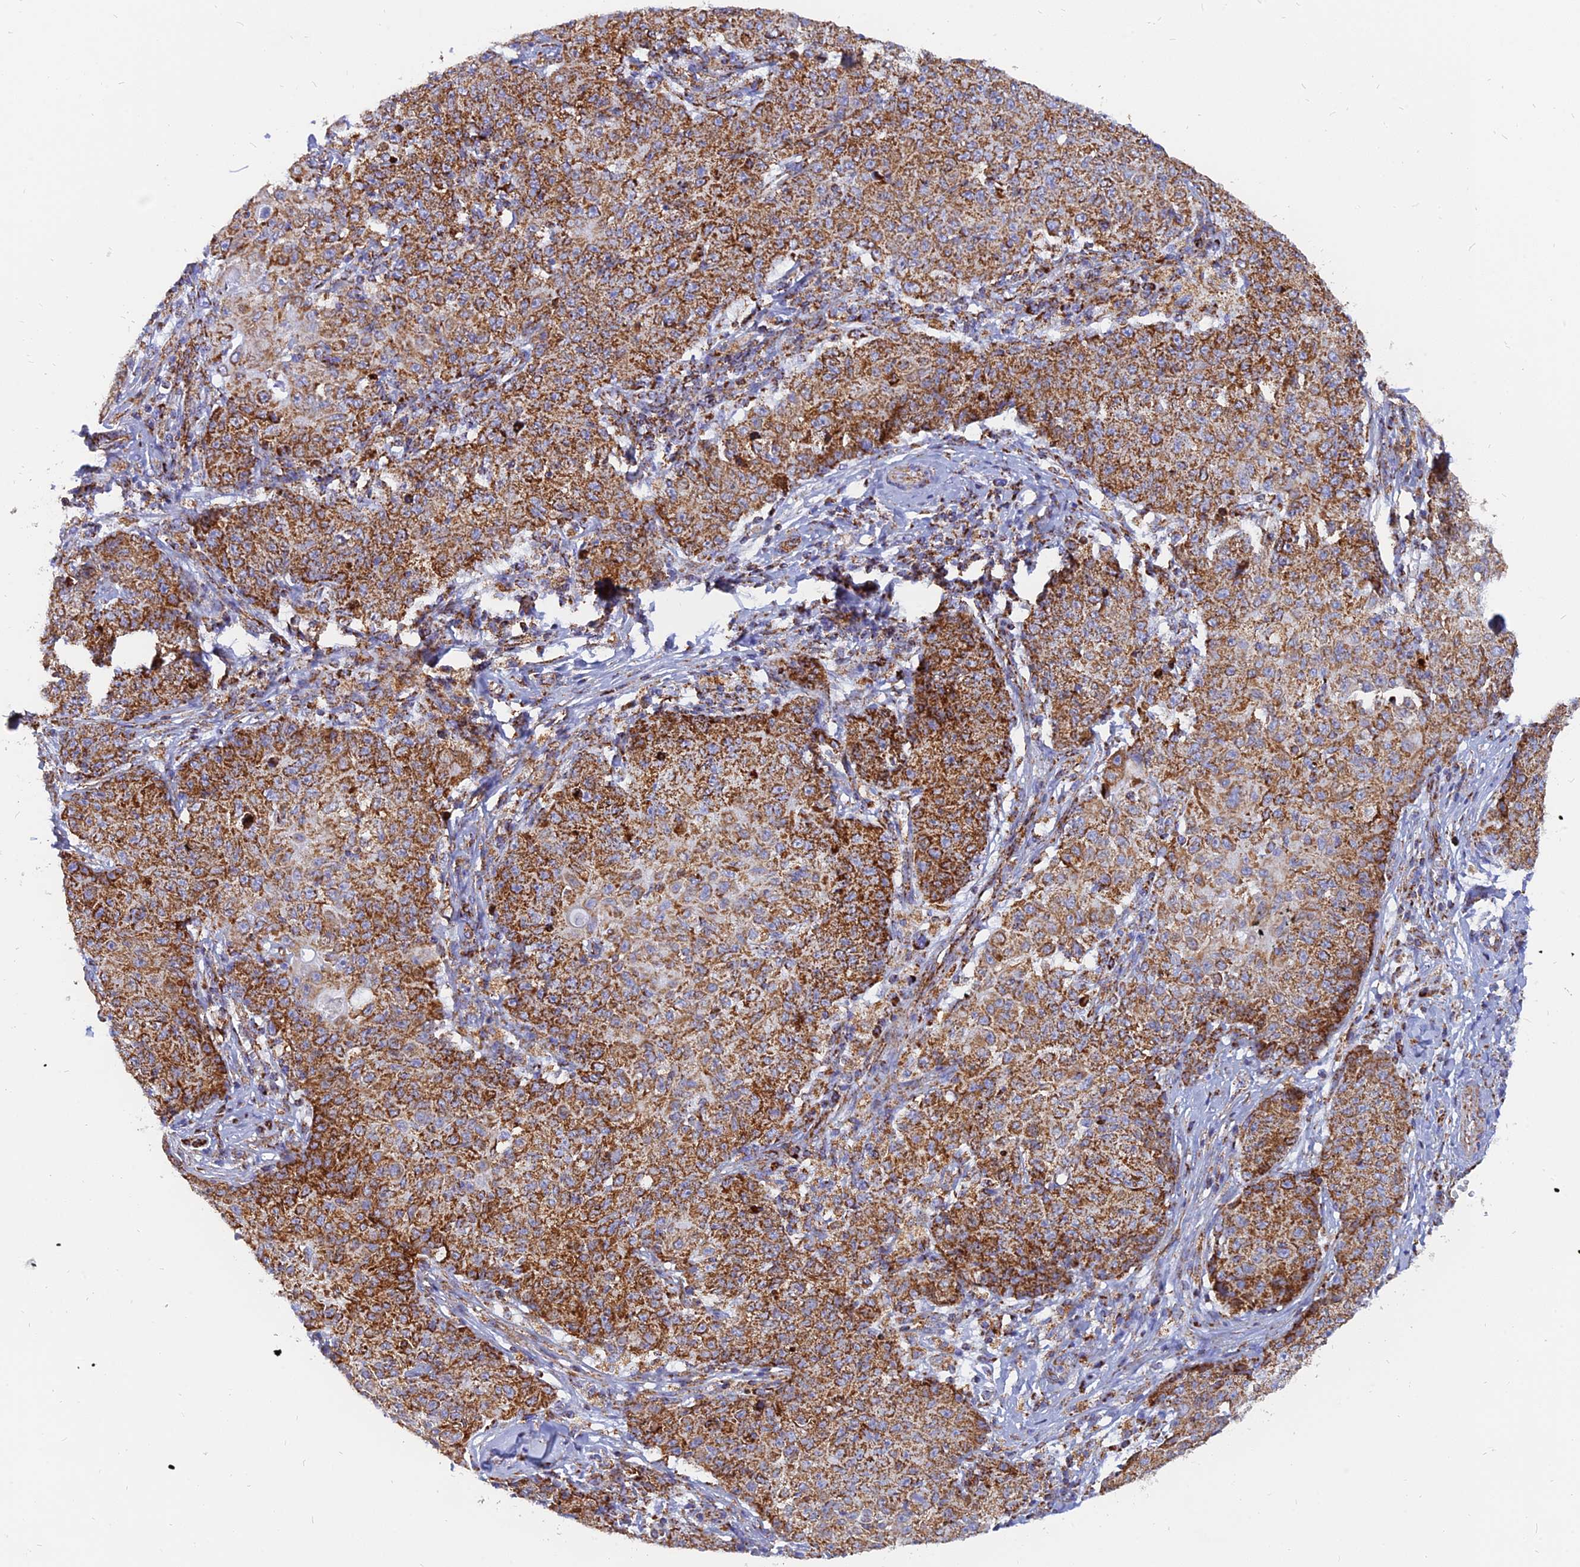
{"staining": {"intensity": "moderate", "quantity": ">75%", "location": "cytoplasmic/membranous"}, "tissue": "ovarian cancer", "cell_type": "Tumor cells", "image_type": "cancer", "snomed": [{"axis": "morphology", "description": "Carcinoma, endometroid"}, {"axis": "topography", "description": "Ovary"}], "caption": "A brown stain shows moderate cytoplasmic/membranous staining of a protein in ovarian endometroid carcinoma tumor cells.", "gene": "NDUFB6", "patient": {"sex": "female", "age": 42}}